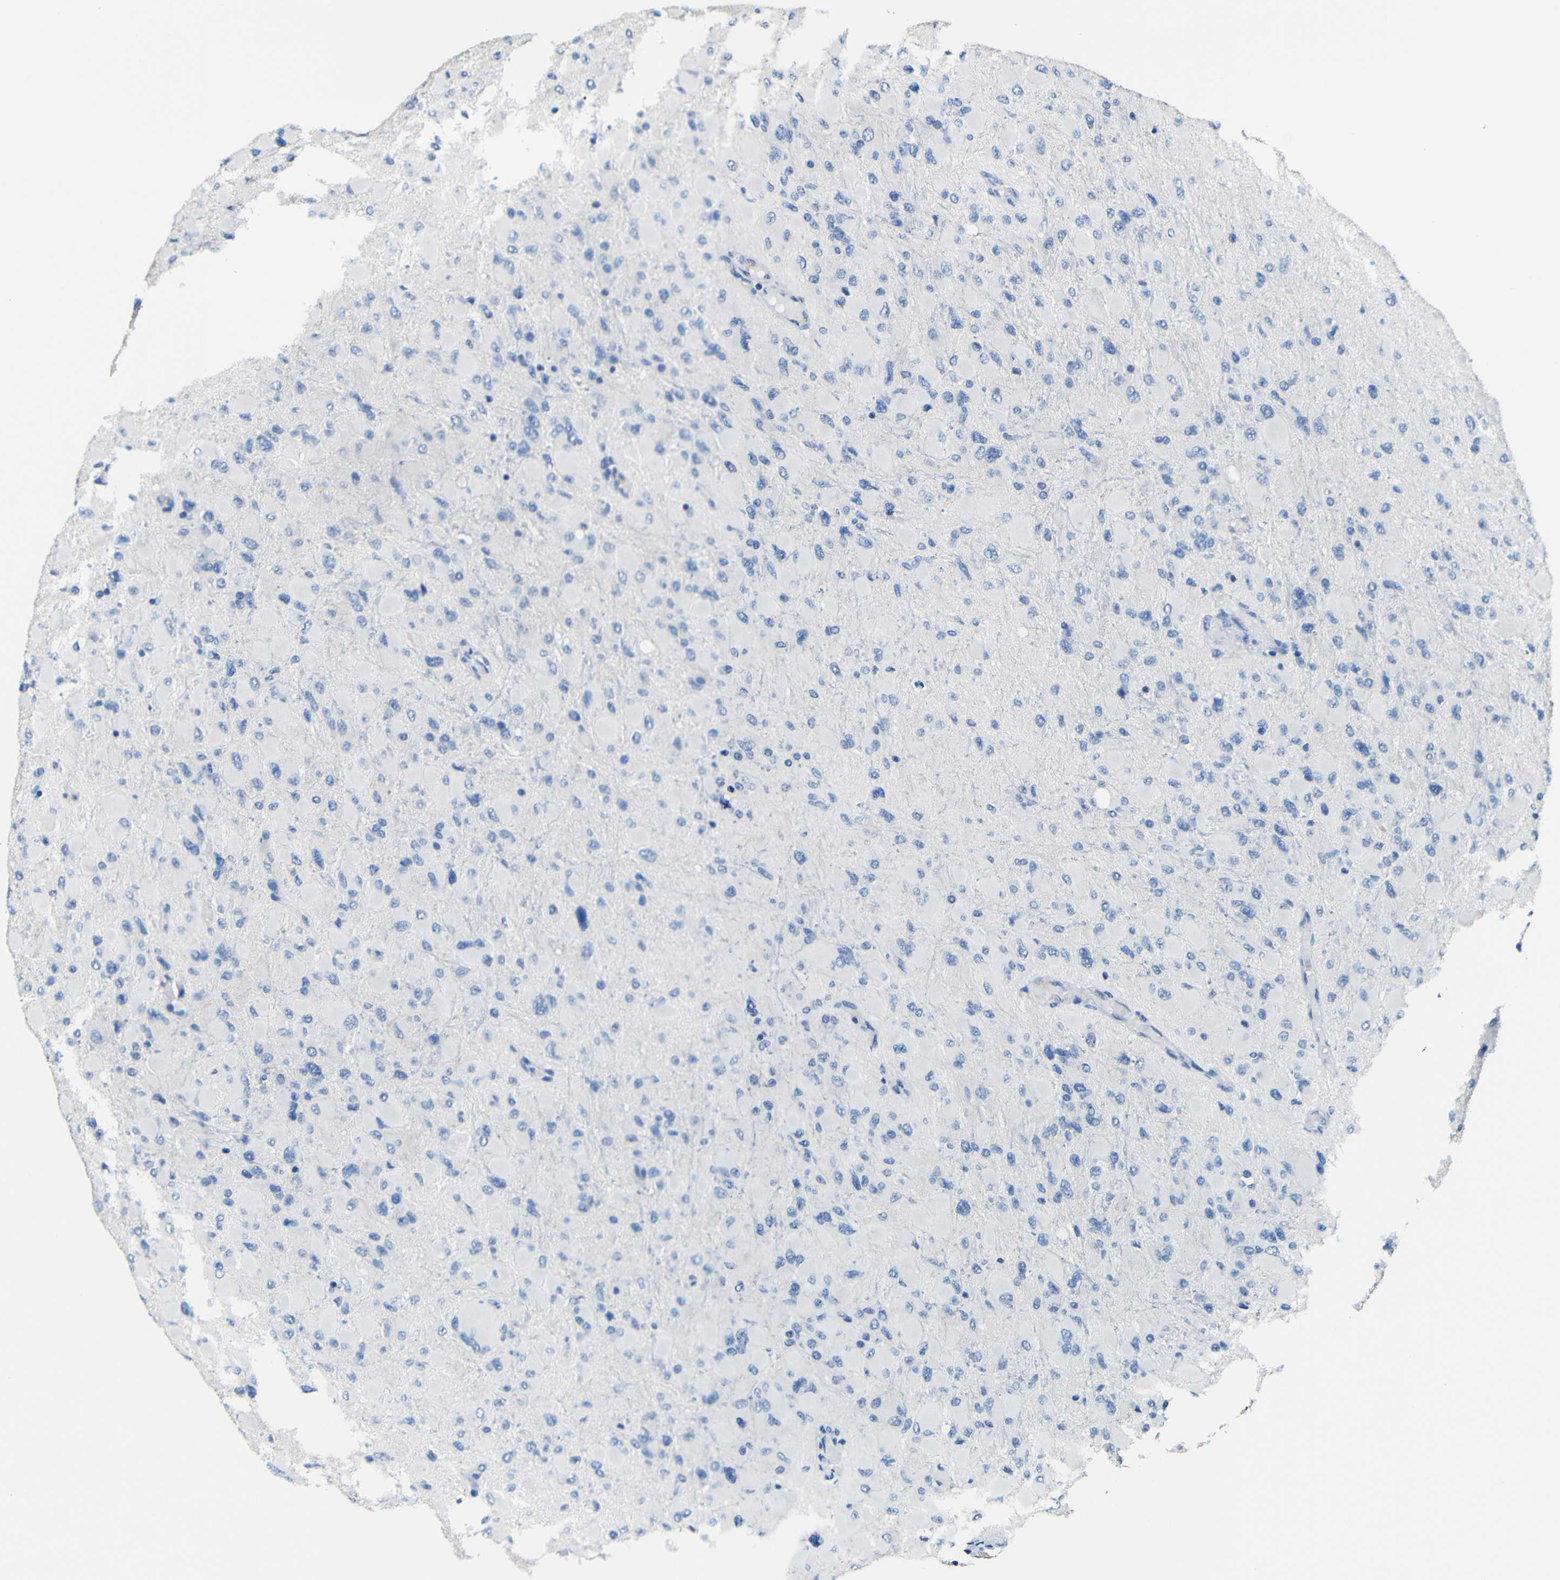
{"staining": {"intensity": "negative", "quantity": "none", "location": "none"}, "tissue": "glioma", "cell_type": "Tumor cells", "image_type": "cancer", "snomed": [{"axis": "morphology", "description": "Glioma, malignant, High grade"}, {"axis": "topography", "description": "Cerebral cortex"}], "caption": "Glioma was stained to show a protein in brown. There is no significant staining in tumor cells.", "gene": "ACKR2", "patient": {"sex": "female", "age": 36}}